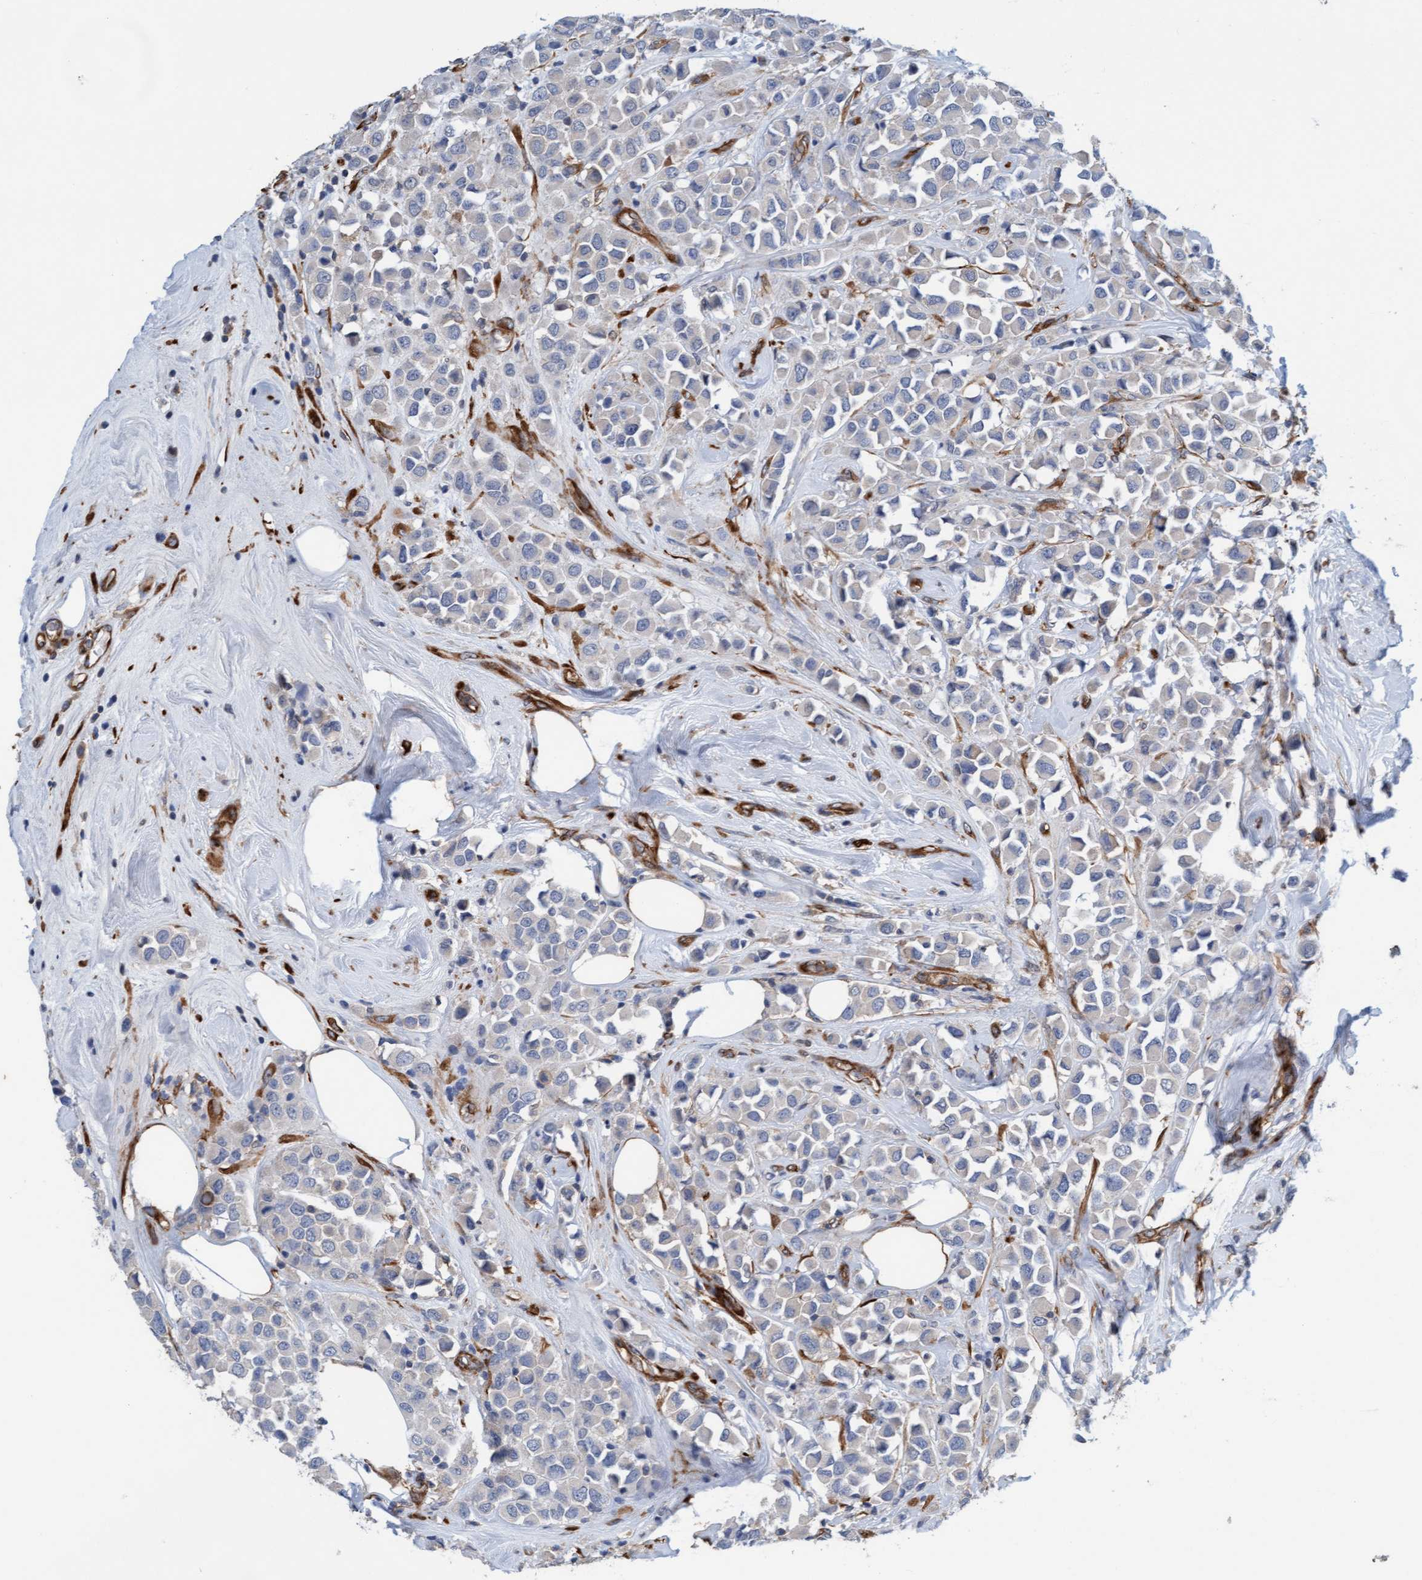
{"staining": {"intensity": "negative", "quantity": "none", "location": "none"}, "tissue": "breast cancer", "cell_type": "Tumor cells", "image_type": "cancer", "snomed": [{"axis": "morphology", "description": "Duct carcinoma"}, {"axis": "topography", "description": "Breast"}], "caption": "Tumor cells show no significant protein positivity in breast cancer.", "gene": "FMNL3", "patient": {"sex": "female", "age": 61}}